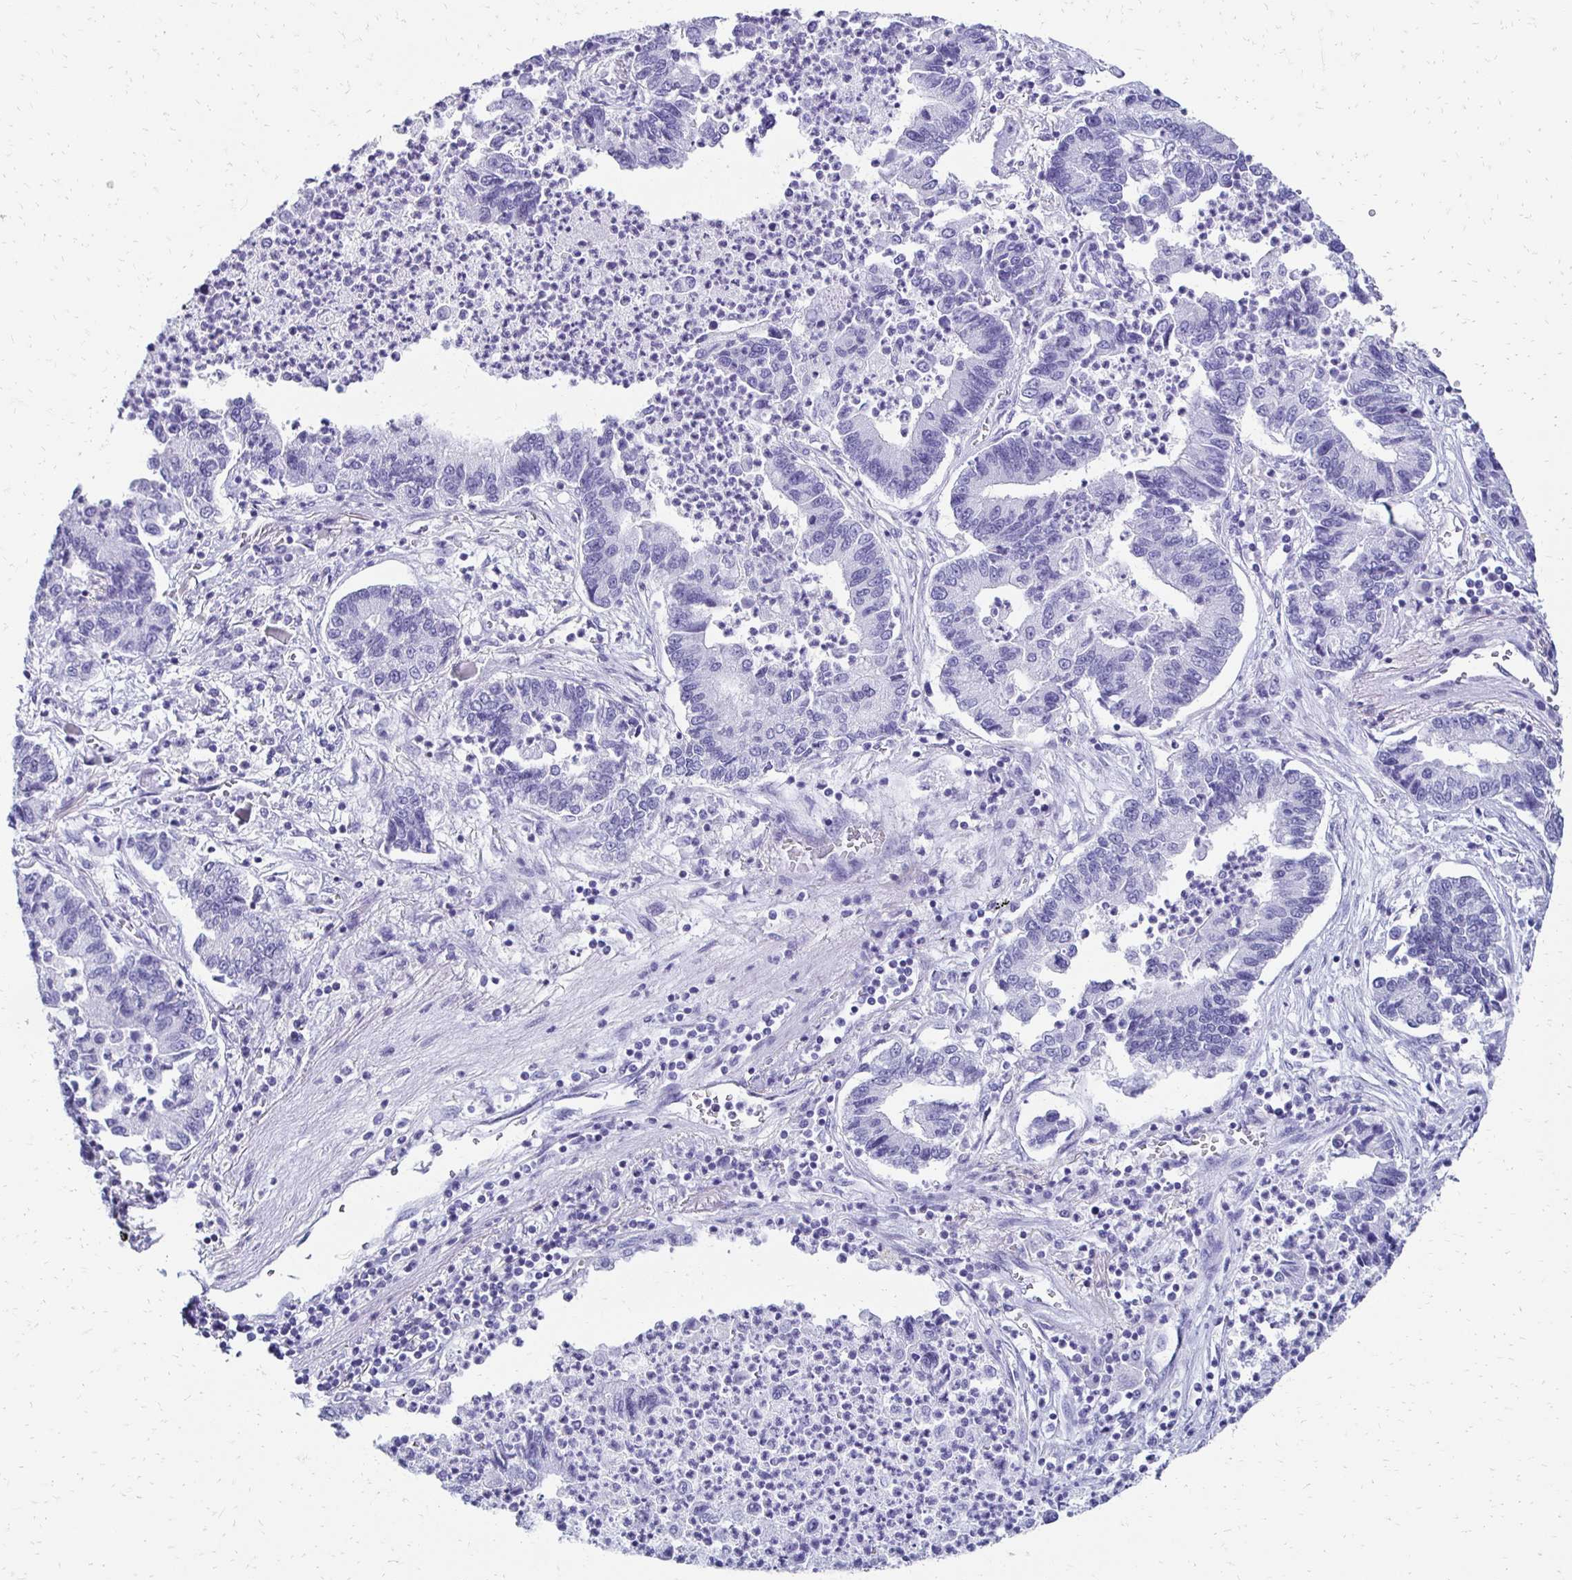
{"staining": {"intensity": "negative", "quantity": "none", "location": "none"}, "tissue": "lung cancer", "cell_type": "Tumor cells", "image_type": "cancer", "snomed": [{"axis": "morphology", "description": "Adenocarcinoma, NOS"}, {"axis": "topography", "description": "Lung"}], "caption": "Tumor cells show no significant positivity in adenocarcinoma (lung).", "gene": "TMEM54", "patient": {"sex": "female", "age": 57}}